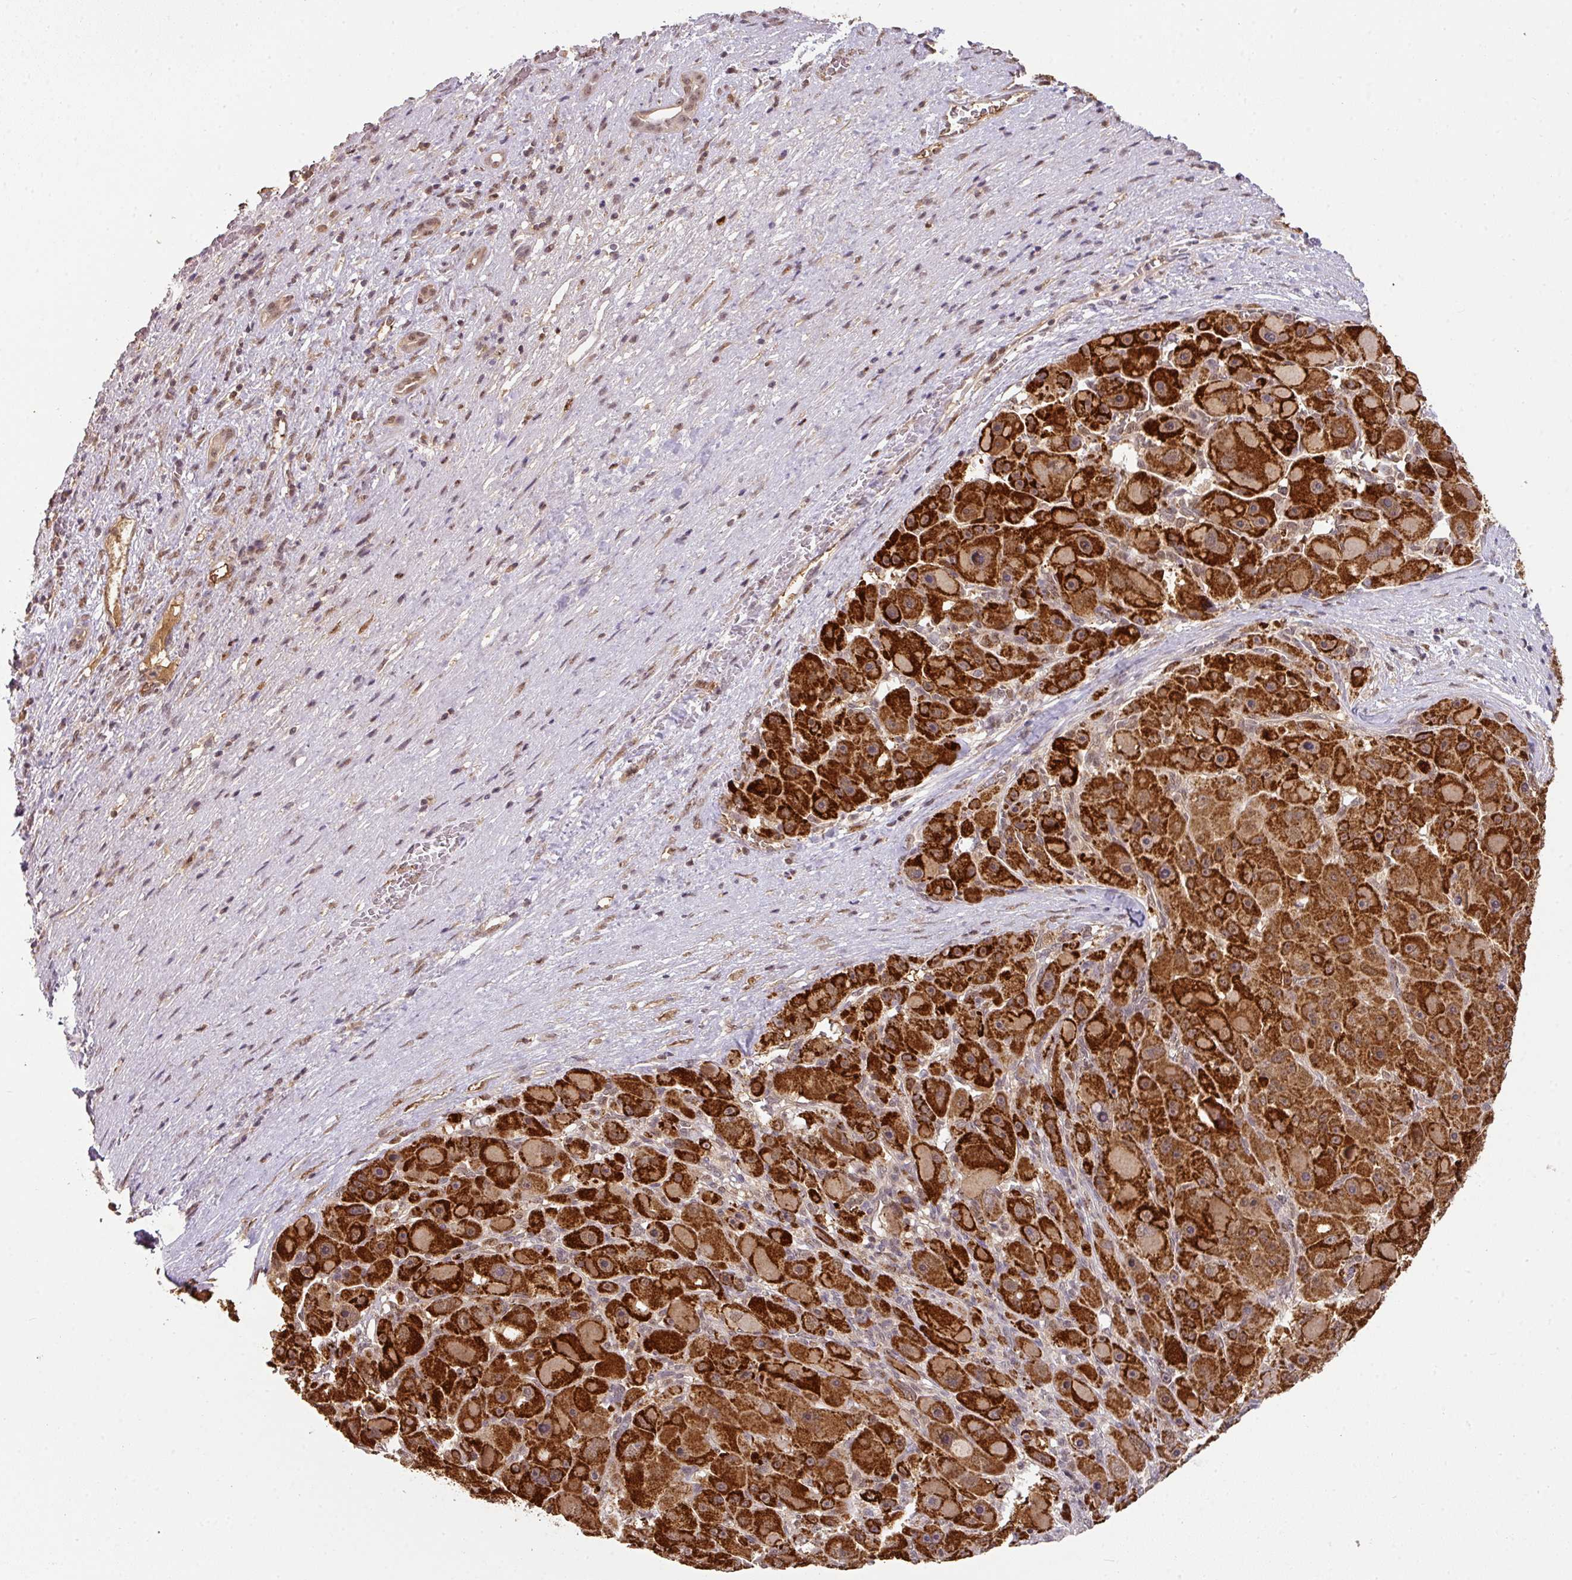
{"staining": {"intensity": "strong", "quantity": ">75%", "location": "cytoplasmic/membranous"}, "tissue": "liver cancer", "cell_type": "Tumor cells", "image_type": "cancer", "snomed": [{"axis": "morphology", "description": "Carcinoma, Hepatocellular, NOS"}, {"axis": "topography", "description": "Liver"}], "caption": "About >75% of tumor cells in liver cancer show strong cytoplasmic/membranous protein expression as visualized by brown immunohistochemical staining.", "gene": "RANBP9", "patient": {"sex": "male", "age": 76}}